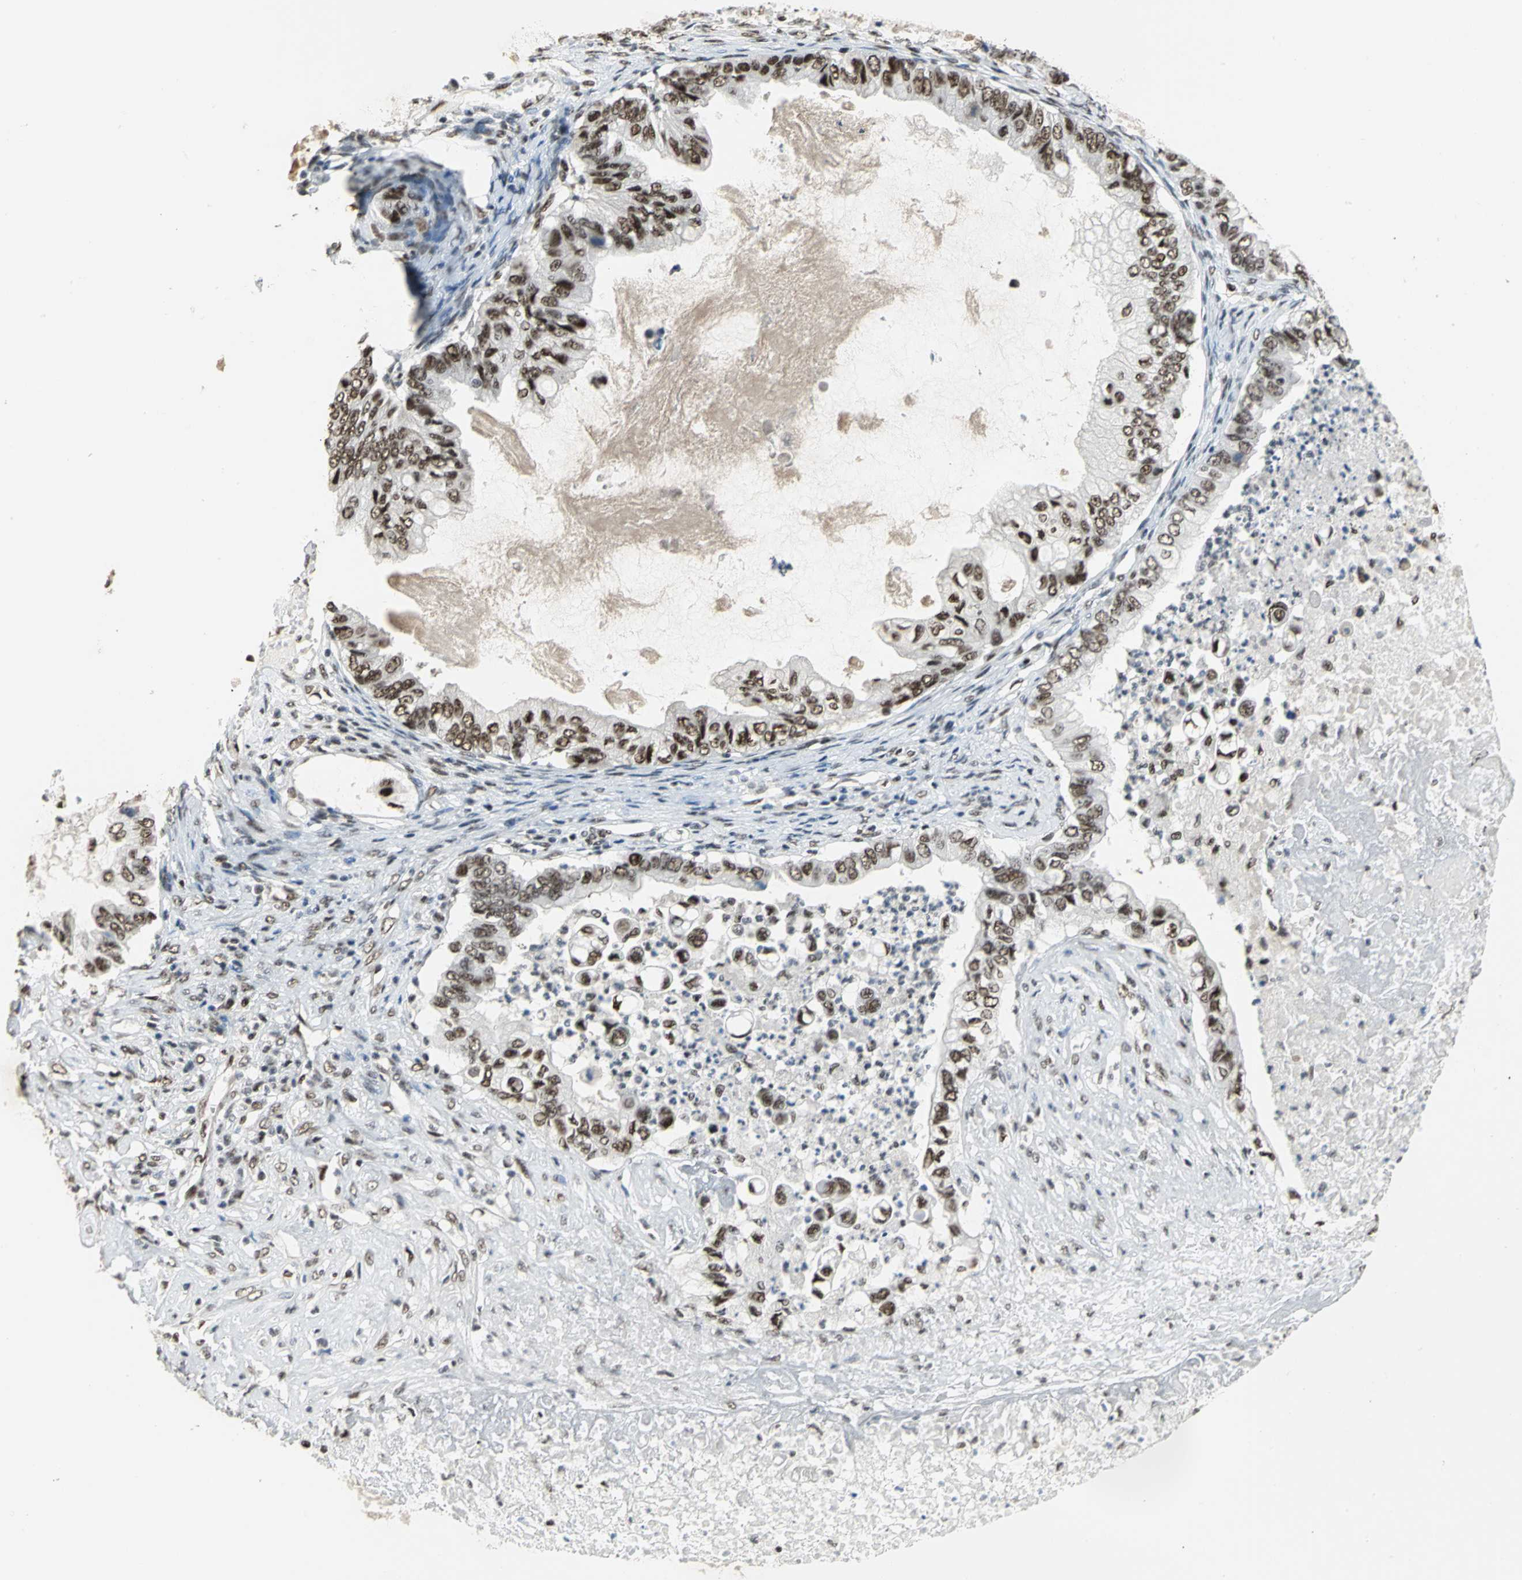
{"staining": {"intensity": "strong", "quantity": ">75%", "location": "nuclear"}, "tissue": "ovarian cancer", "cell_type": "Tumor cells", "image_type": "cancer", "snomed": [{"axis": "morphology", "description": "Cystadenocarcinoma, mucinous, NOS"}, {"axis": "topography", "description": "Ovary"}], "caption": "Immunohistochemistry (IHC) (DAB) staining of ovarian cancer (mucinous cystadenocarcinoma) reveals strong nuclear protein positivity in about >75% of tumor cells.", "gene": "CCDC88C", "patient": {"sex": "female", "age": 80}}